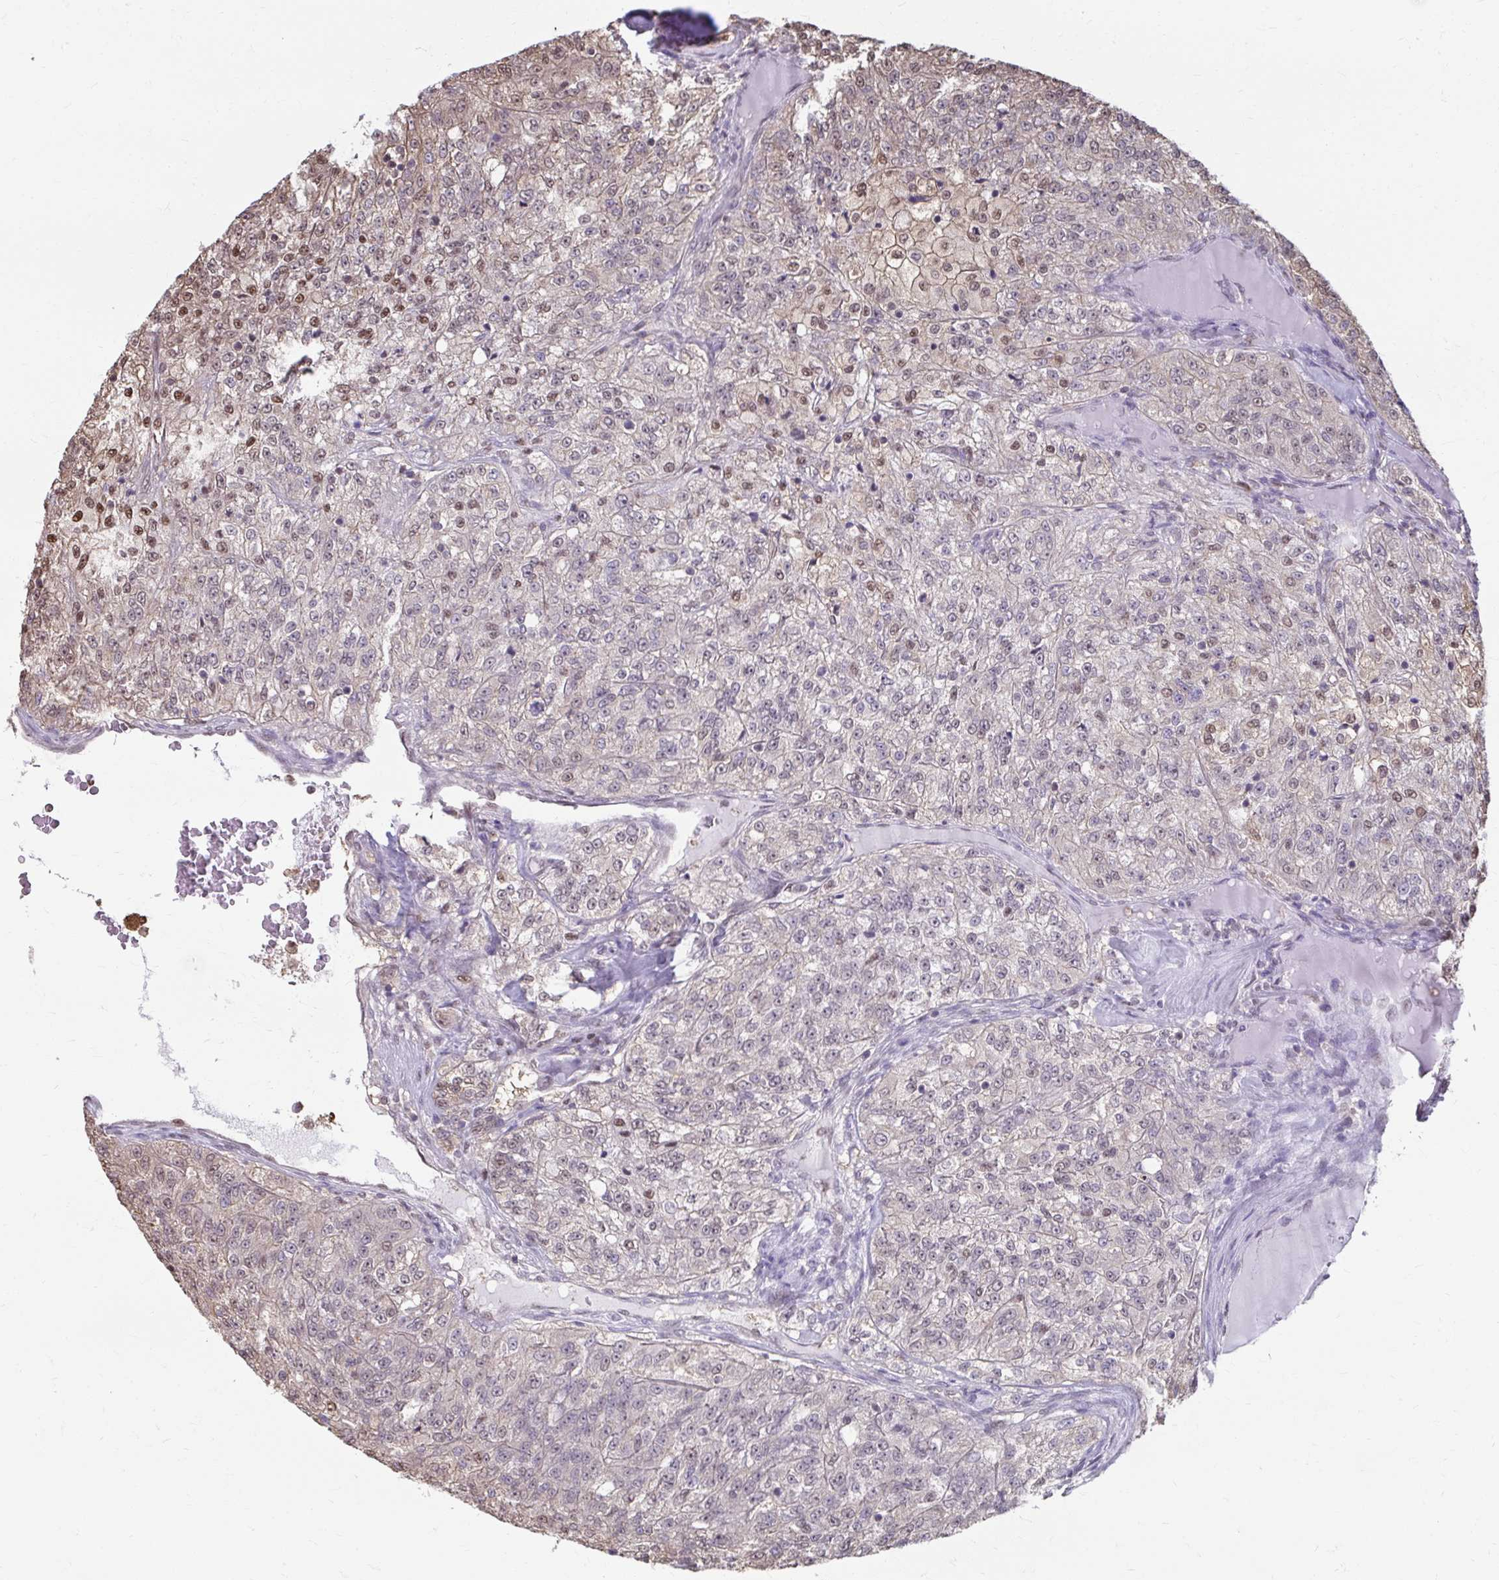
{"staining": {"intensity": "weak", "quantity": "<25%", "location": "nuclear"}, "tissue": "renal cancer", "cell_type": "Tumor cells", "image_type": "cancer", "snomed": [{"axis": "morphology", "description": "Adenocarcinoma, NOS"}, {"axis": "topography", "description": "Kidney"}], "caption": "DAB immunohistochemical staining of human renal cancer demonstrates no significant positivity in tumor cells.", "gene": "ING4", "patient": {"sex": "female", "age": 63}}